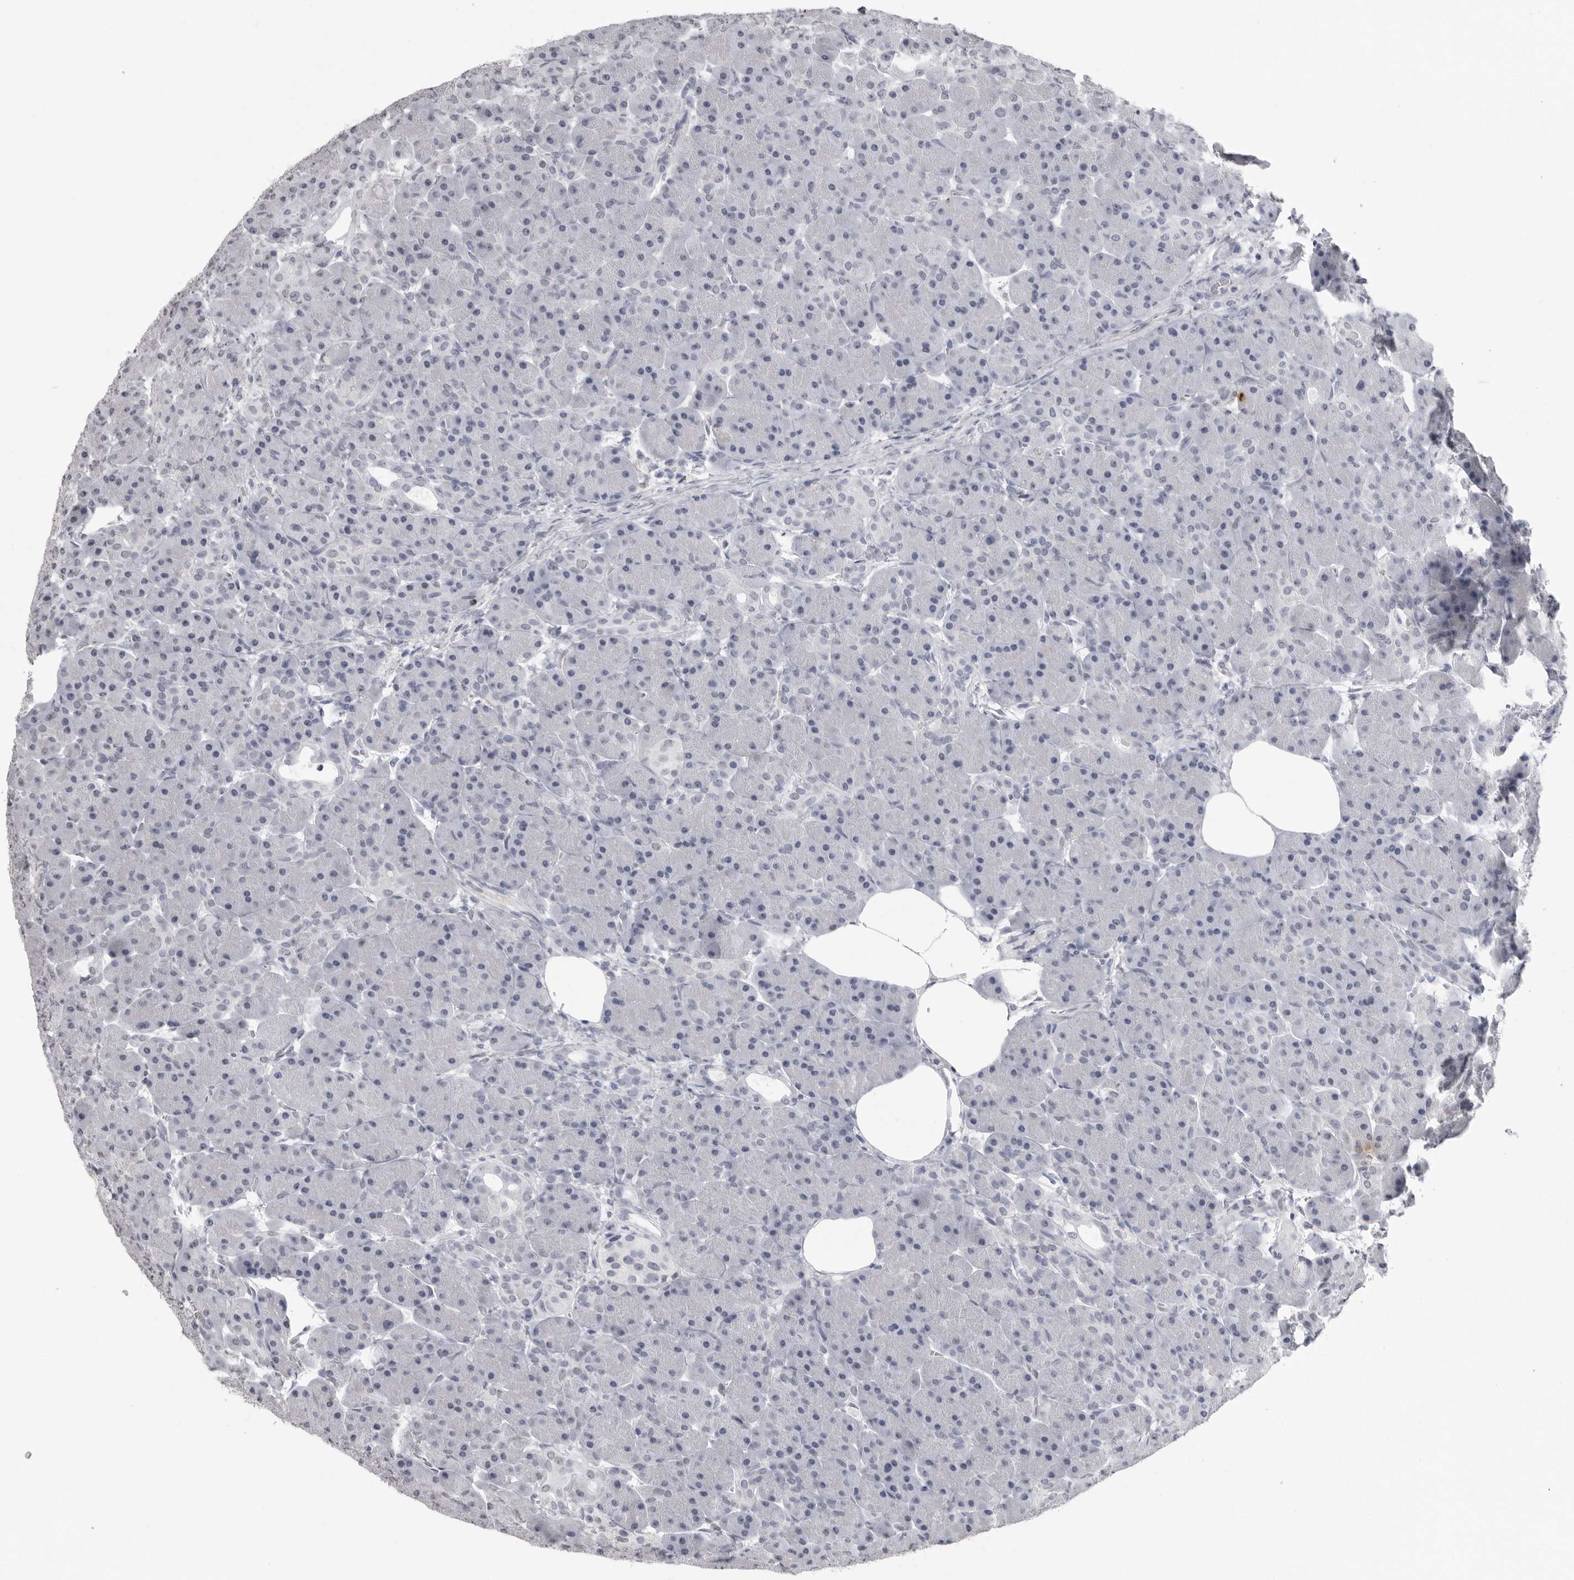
{"staining": {"intensity": "negative", "quantity": "none", "location": "none"}, "tissue": "pancreas", "cell_type": "Exocrine glandular cells", "image_type": "normal", "snomed": [{"axis": "morphology", "description": "Normal tissue, NOS"}, {"axis": "topography", "description": "Pancreas"}], "caption": "High power microscopy micrograph of an immunohistochemistry histopathology image of benign pancreas, revealing no significant staining in exocrine glandular cells. Nuclei are stained in blue.", "gene": "HEPACAM", "patient": {"sex": "male", "age": 63}}